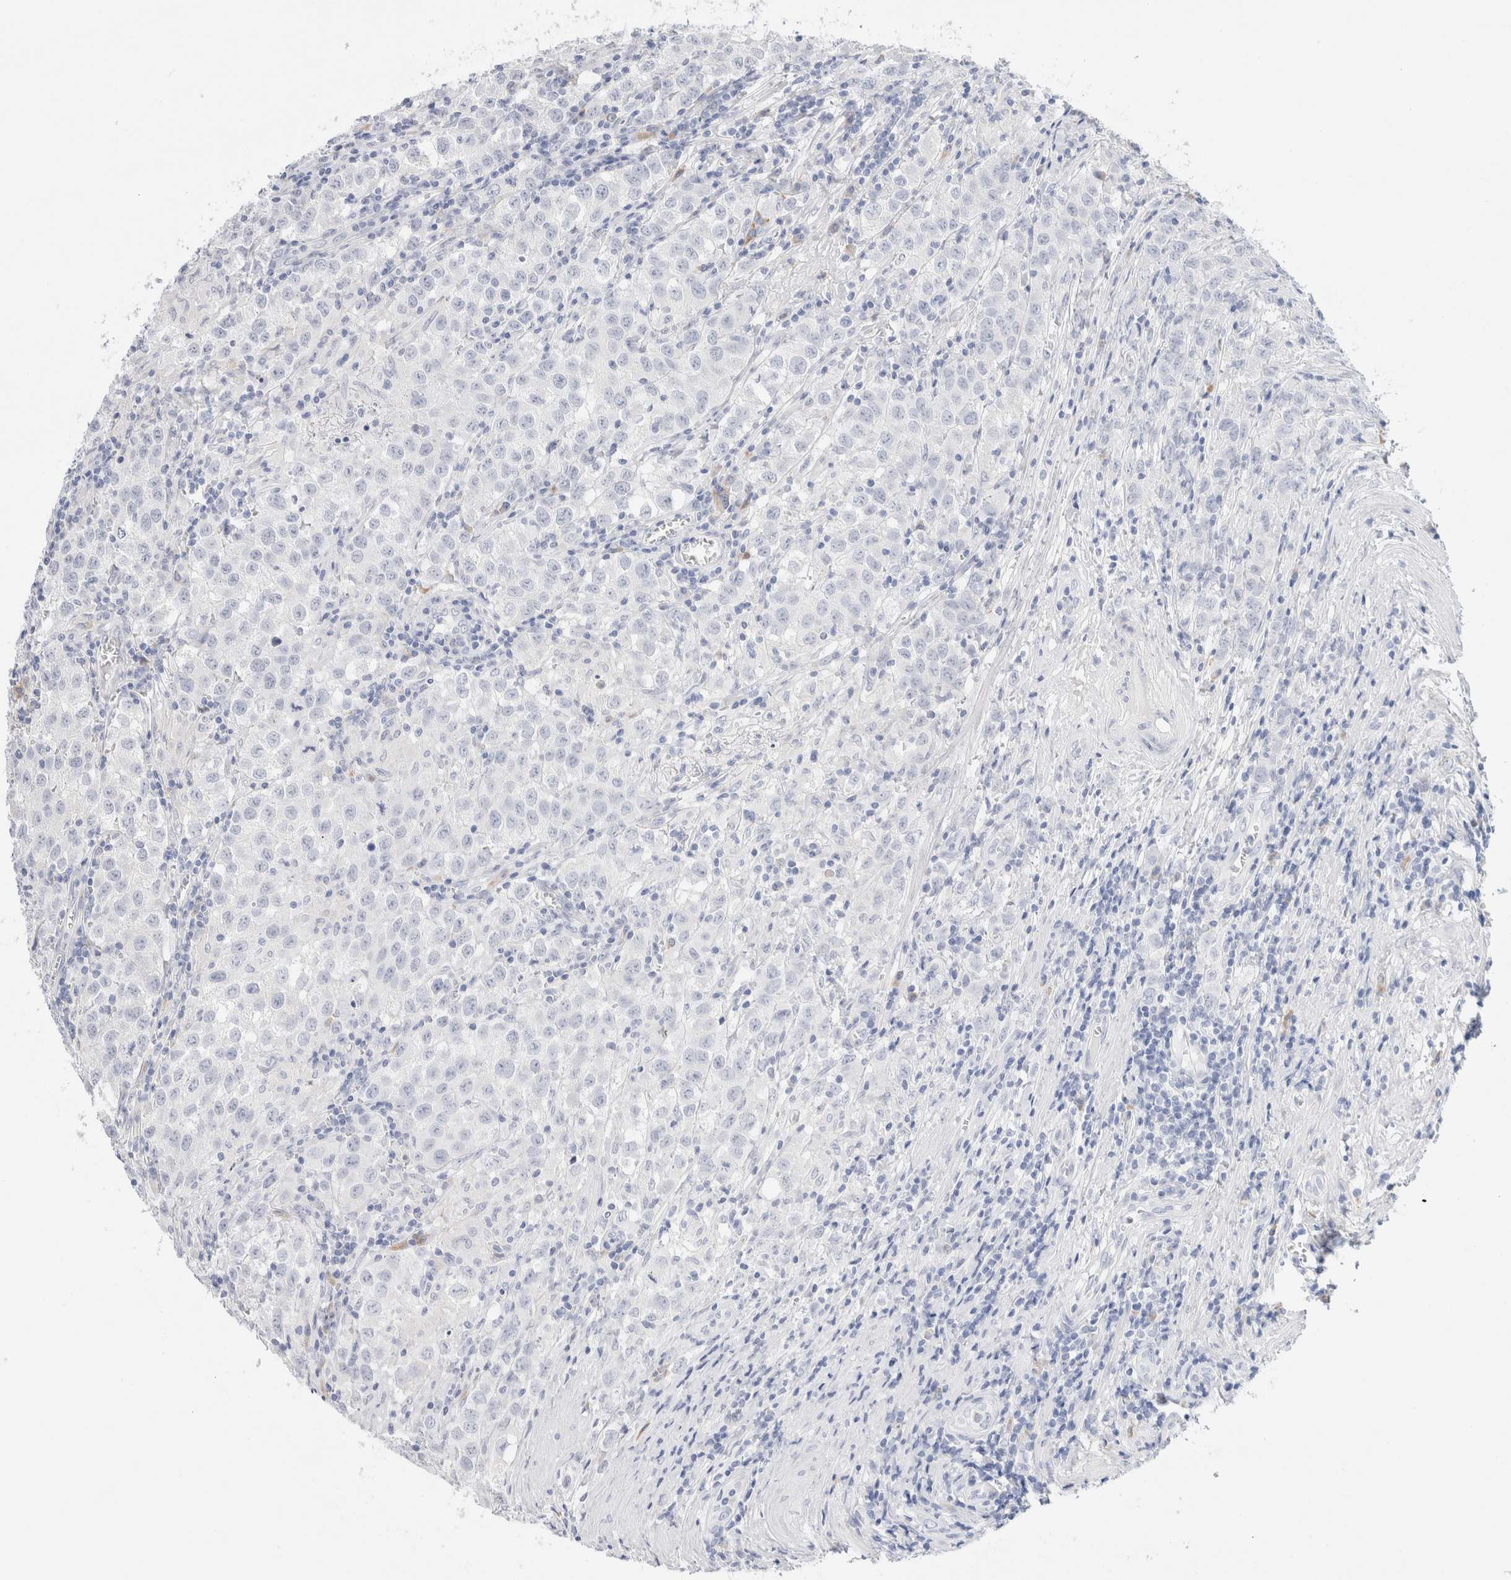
{"staining": {"intensity": "negative", "quantity": "none", "location": "none"}, "tissue": "testis cancer", "cell_type": "Tumor cells", "image_type": "cancer", "snomed": [{"axis": "morphology", "description": "Seminoma, NOS"}, {"axis": "morphology", "description": "Carcinoma, Embryonal, NOS"}, {"axis": "topography", "description": "Testis"}], "caption": "High magnification brightfield microscopy of testis embryonal carcinoma stained with DAB (brown) and counterstained with hematoxylin (blue): tumor cells show no significant positivity.", "gene": "GADD45G", "patient": {"sex": "male", "age": 43}}